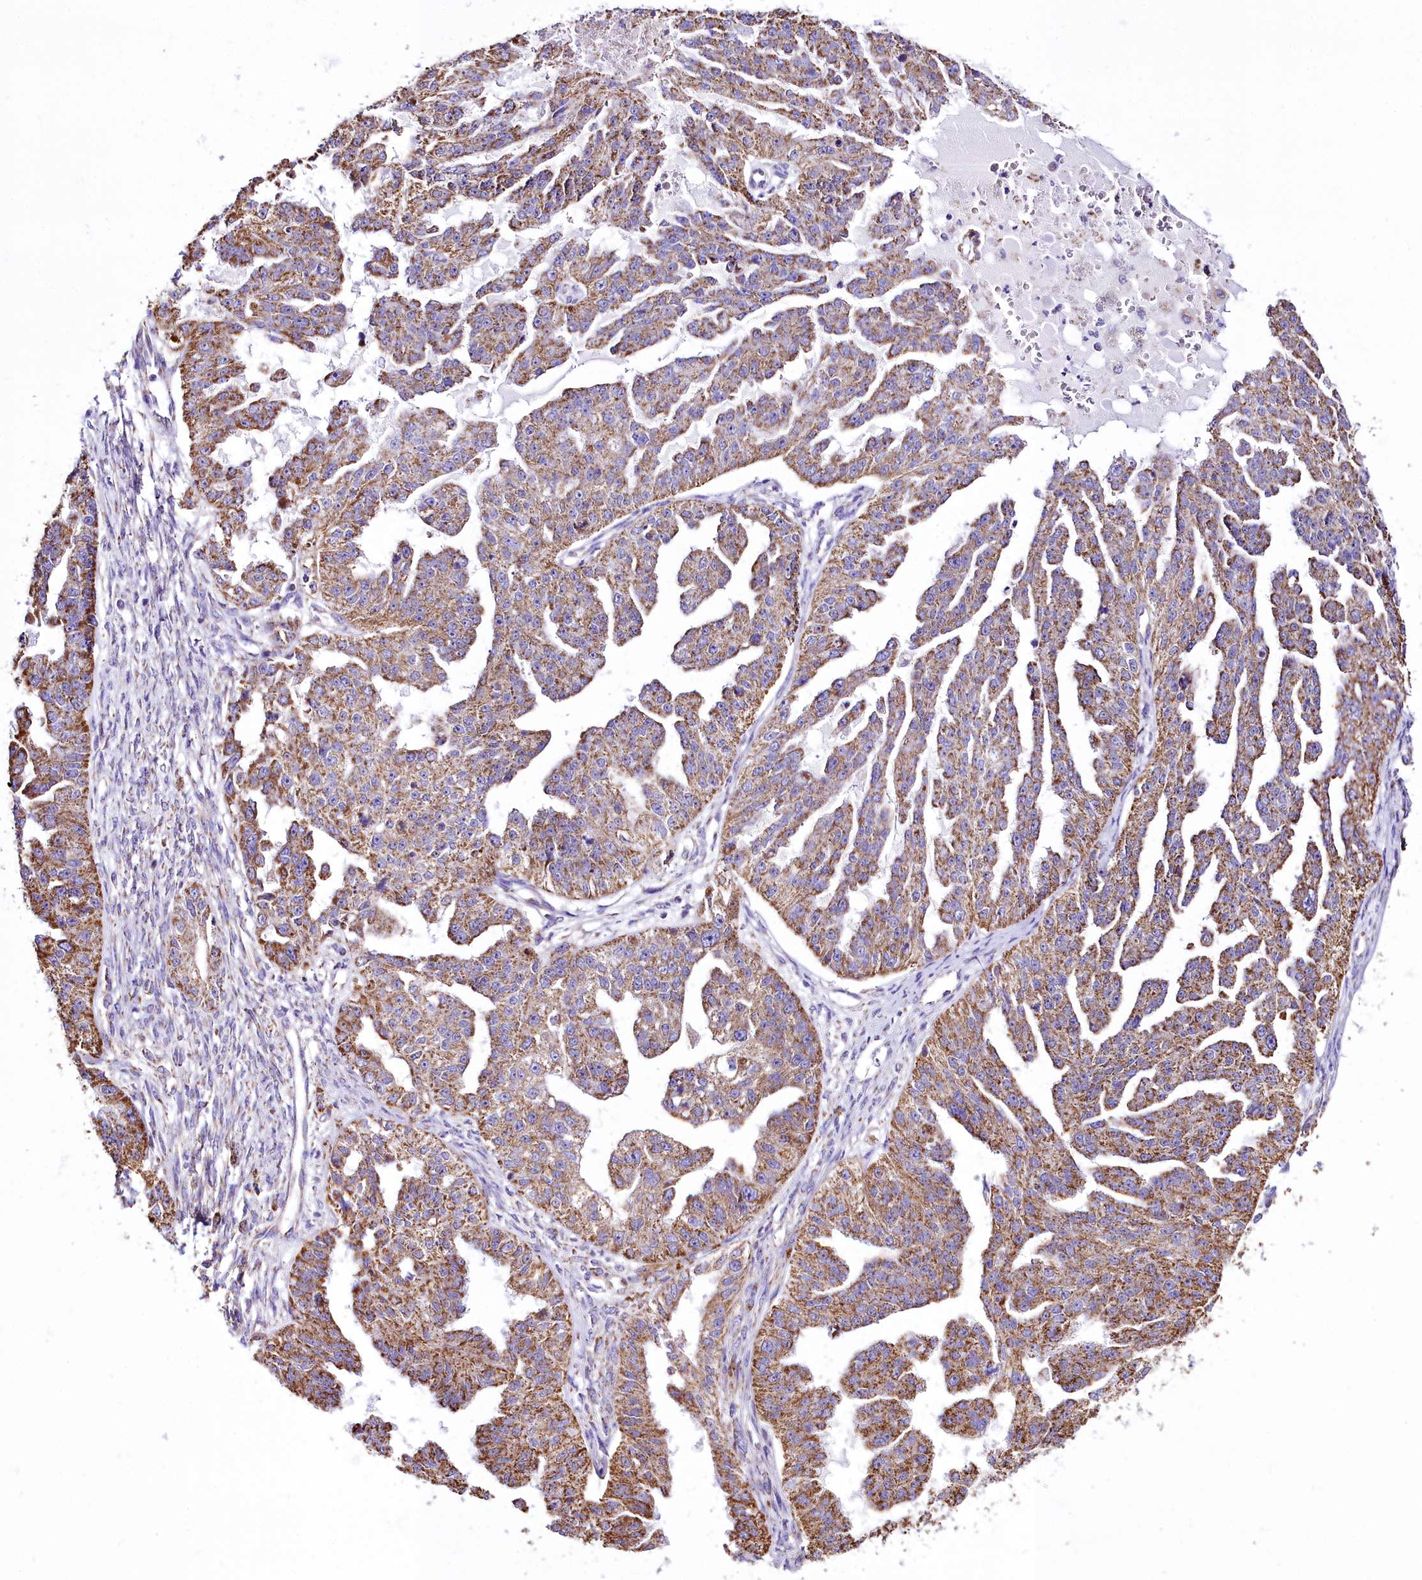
{"staining": {"intensity": "moderate", "quantity": ">75%", "location": "cytoplasmic/membranous"}, "tissue": "ovarian cancer", "cell_type": "Tumor cells", "image_type": "cancer", "snomed": [{"axis": "morphology", "description": "Cystadenocarcinoma, serous, NOS"}, {"axis": "topography", "description": "Ovary"}], "caption": "A brown stain highlights moderate cytoplasmic/membranous expression of a protein in human ovarian cancer (serous cystadenocarcinoma) tumor cells.", "gene": "WDFY3", "patient": {"sex": "female", "age": 58}}